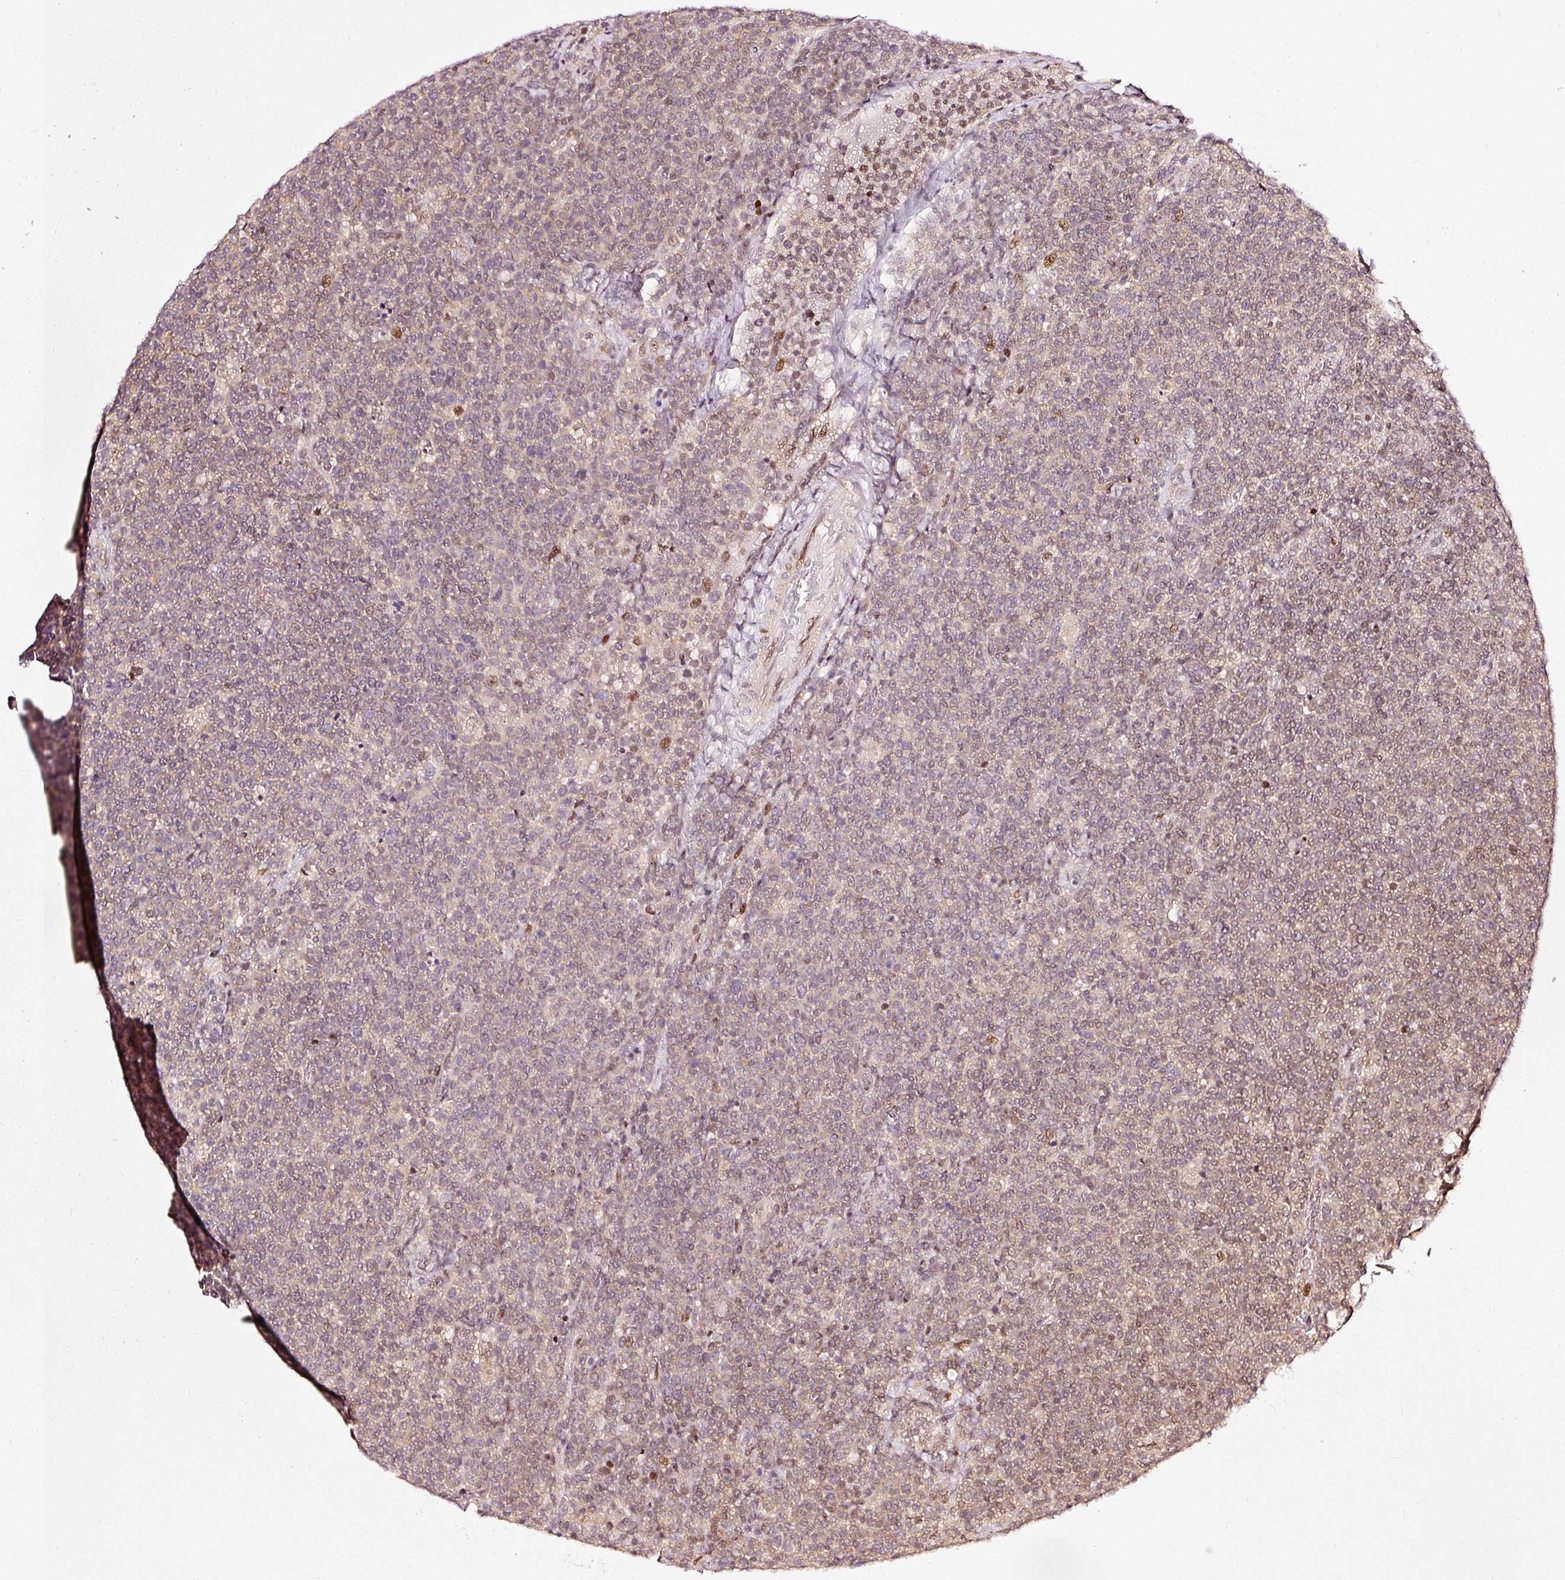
{"staining": {"intensity": "weak", "quantity": "25%-75%", "location": "nuclear"}, "tissue": "lymphoma", "cell_type": "Tumor cells", "image_type": "cancer", "snomed": [{"axis": "morphology", "description": "Malignant lymphoma, non-Hodgkin's type, High grade"}, {"axis": "topography", "description": "Lymph node"}], "caption": "Weak nuclear protein expression is identified in about 25%-75% of tumor cells in malignant lymphoma, non-Hodgkin's type (high-grade).", "gene": "ZNF778", "patient": {"sex": "male", "age": 61}}